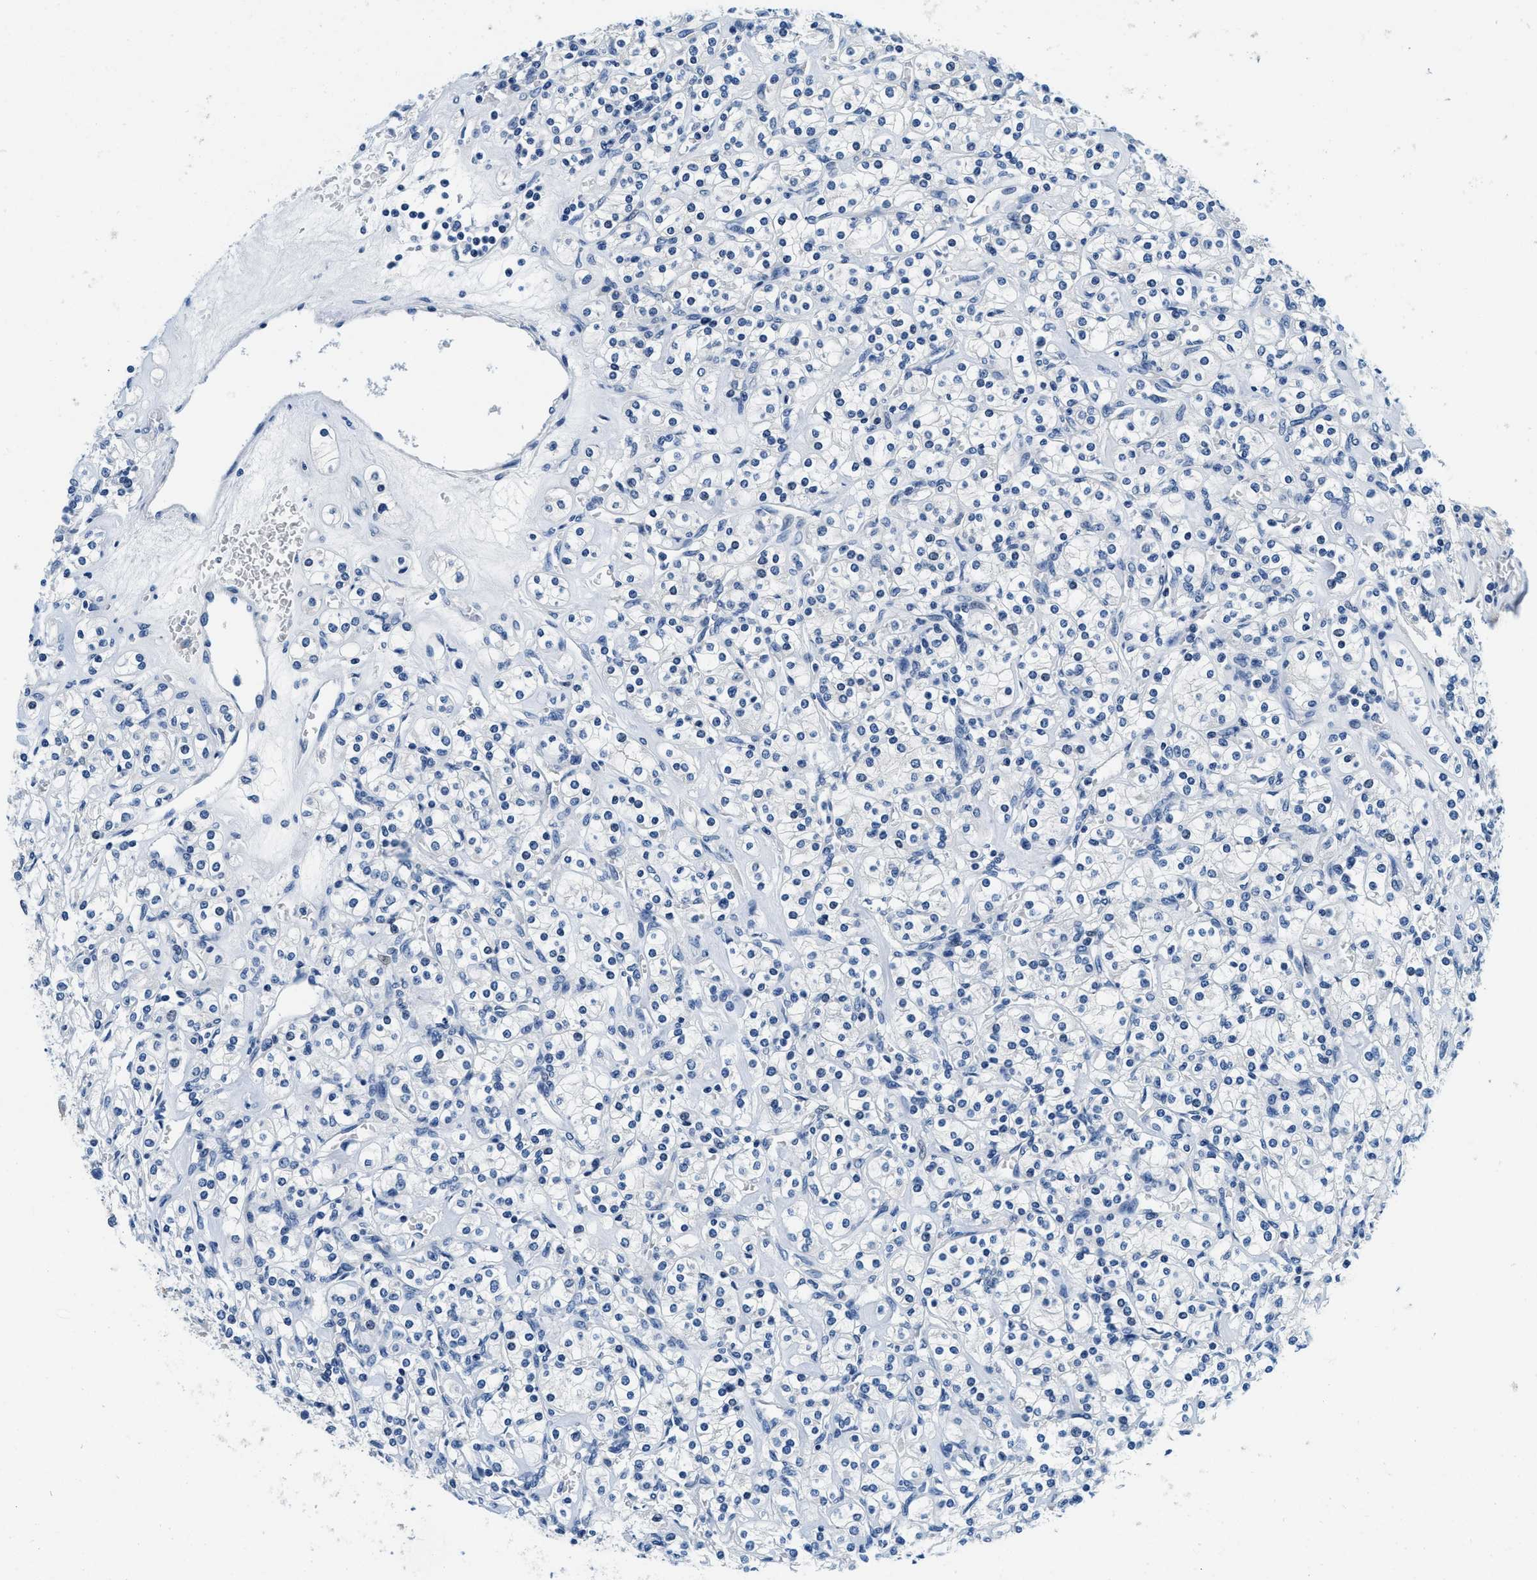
{"staining": {"intensity": "negative", "quantity": "none", "location": "none"}, "tissue": "renal cancer", "cell_type": "Tumor cells", "image_type": "cancer", "snomed": [{"axis": "morphology", "description": "Adenocarcinoma, NOS"}, {"axis": "topography", "description": "Kidney"}], "caption": "This is an immunohistochemistry (IHC) photomicrograph of human renal adenocarcinoma. There is no positivity in tumor cells.", "gene": "GSTM3", "patient": {"sex": "male", "age": 77}}